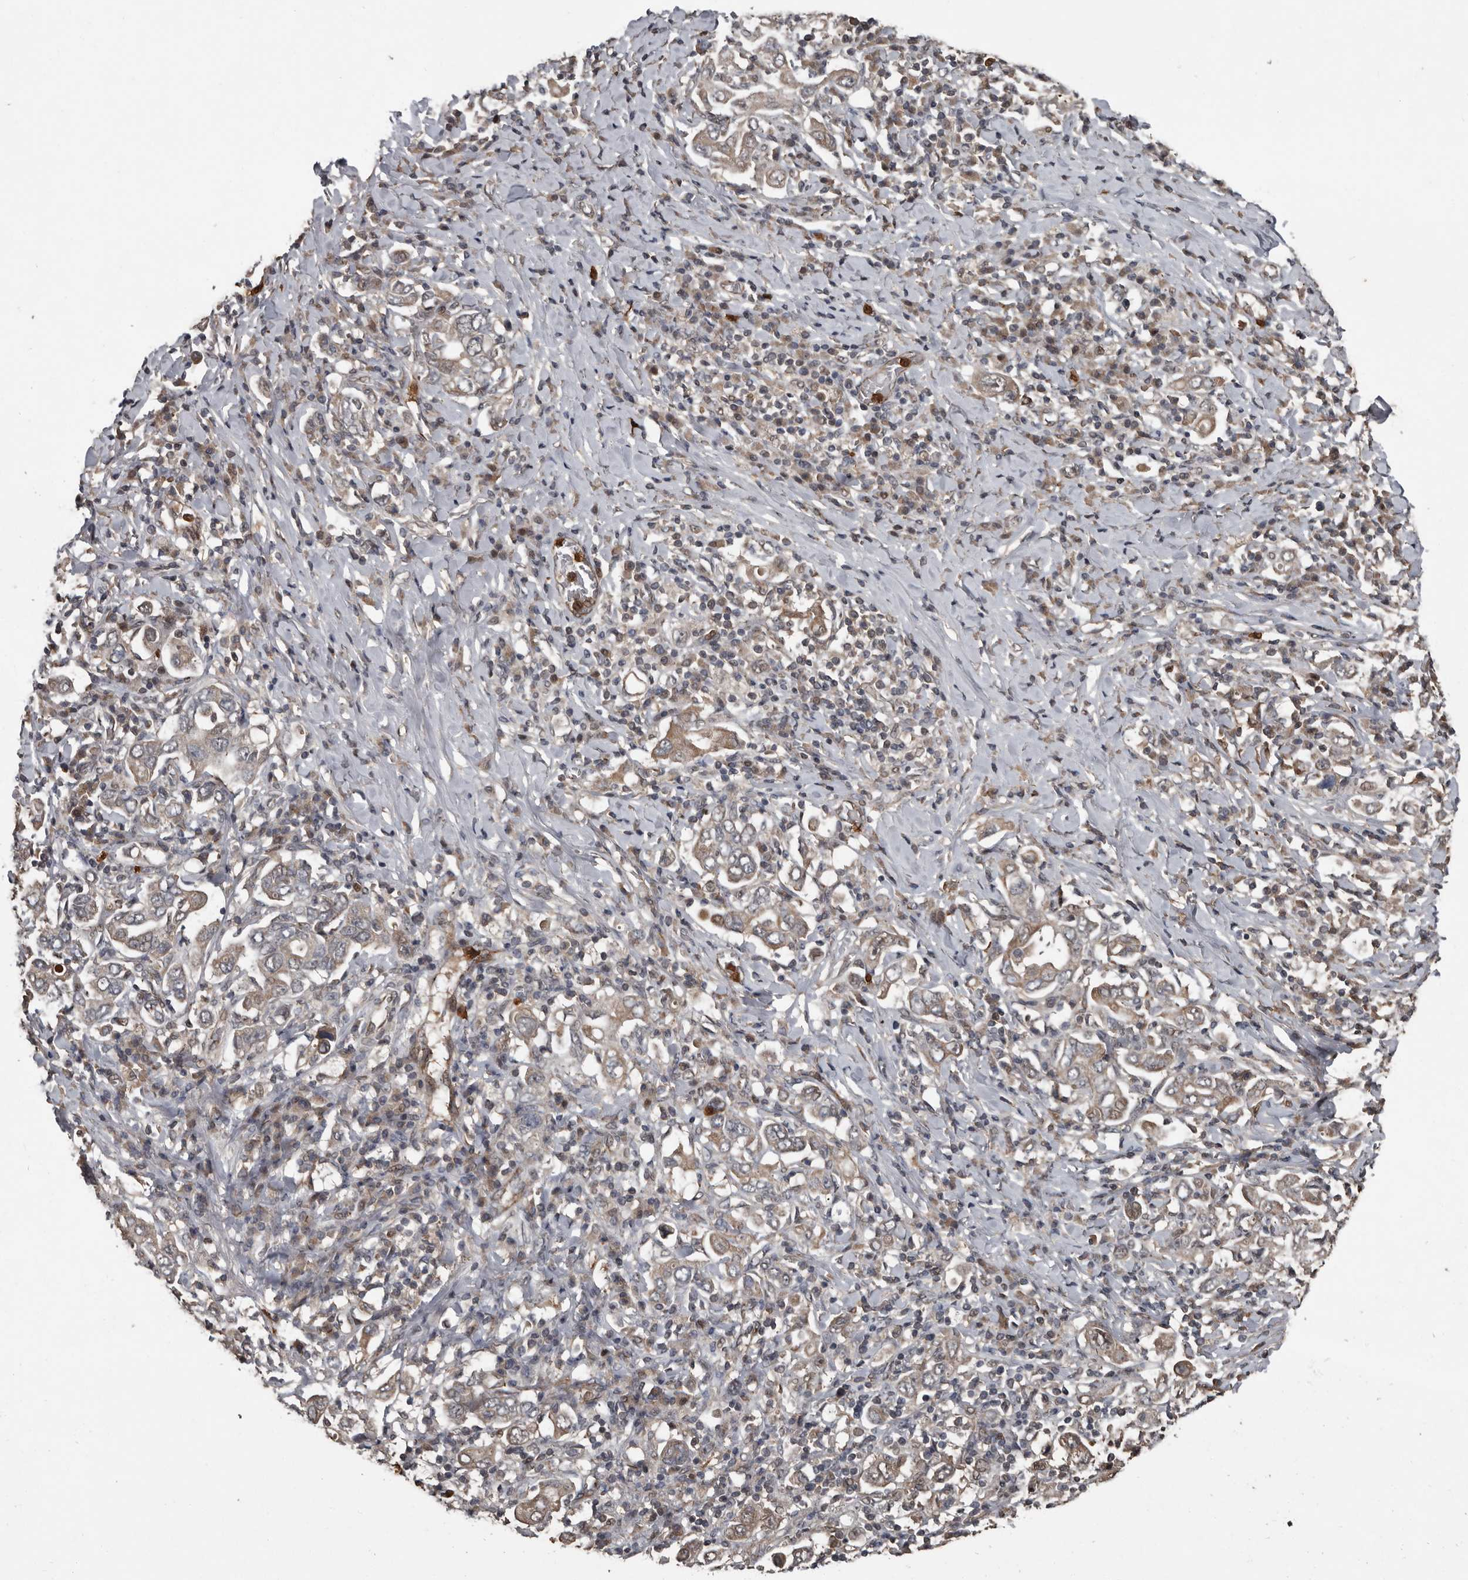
{"staining": {"intensity": "weak", "quantity": ">75%", "location": "cytoplasmic/membranous"}, "tissue": "stomach cancer", "cell_type": "Tumor cells", "image_type": "cancer", "snomed": [{"axis": "morphology", "description": "Adenocarcinoma, NOS"}, {"axis": "topography", "description": "Stomach, upper"}], "caption": "Immunohistochemistry (IHC) micrograph of neoplastic tissue: adenocarcinoma (stomach) stained using IHC shows low levels of weak protein expression localized specifically in the cytoplasmic/membranous of tumor cells, appearing as a cytoplasmic/membranous brown color.", "gene": "FSBP", "patient": {"sex": "male", "age": 62}}